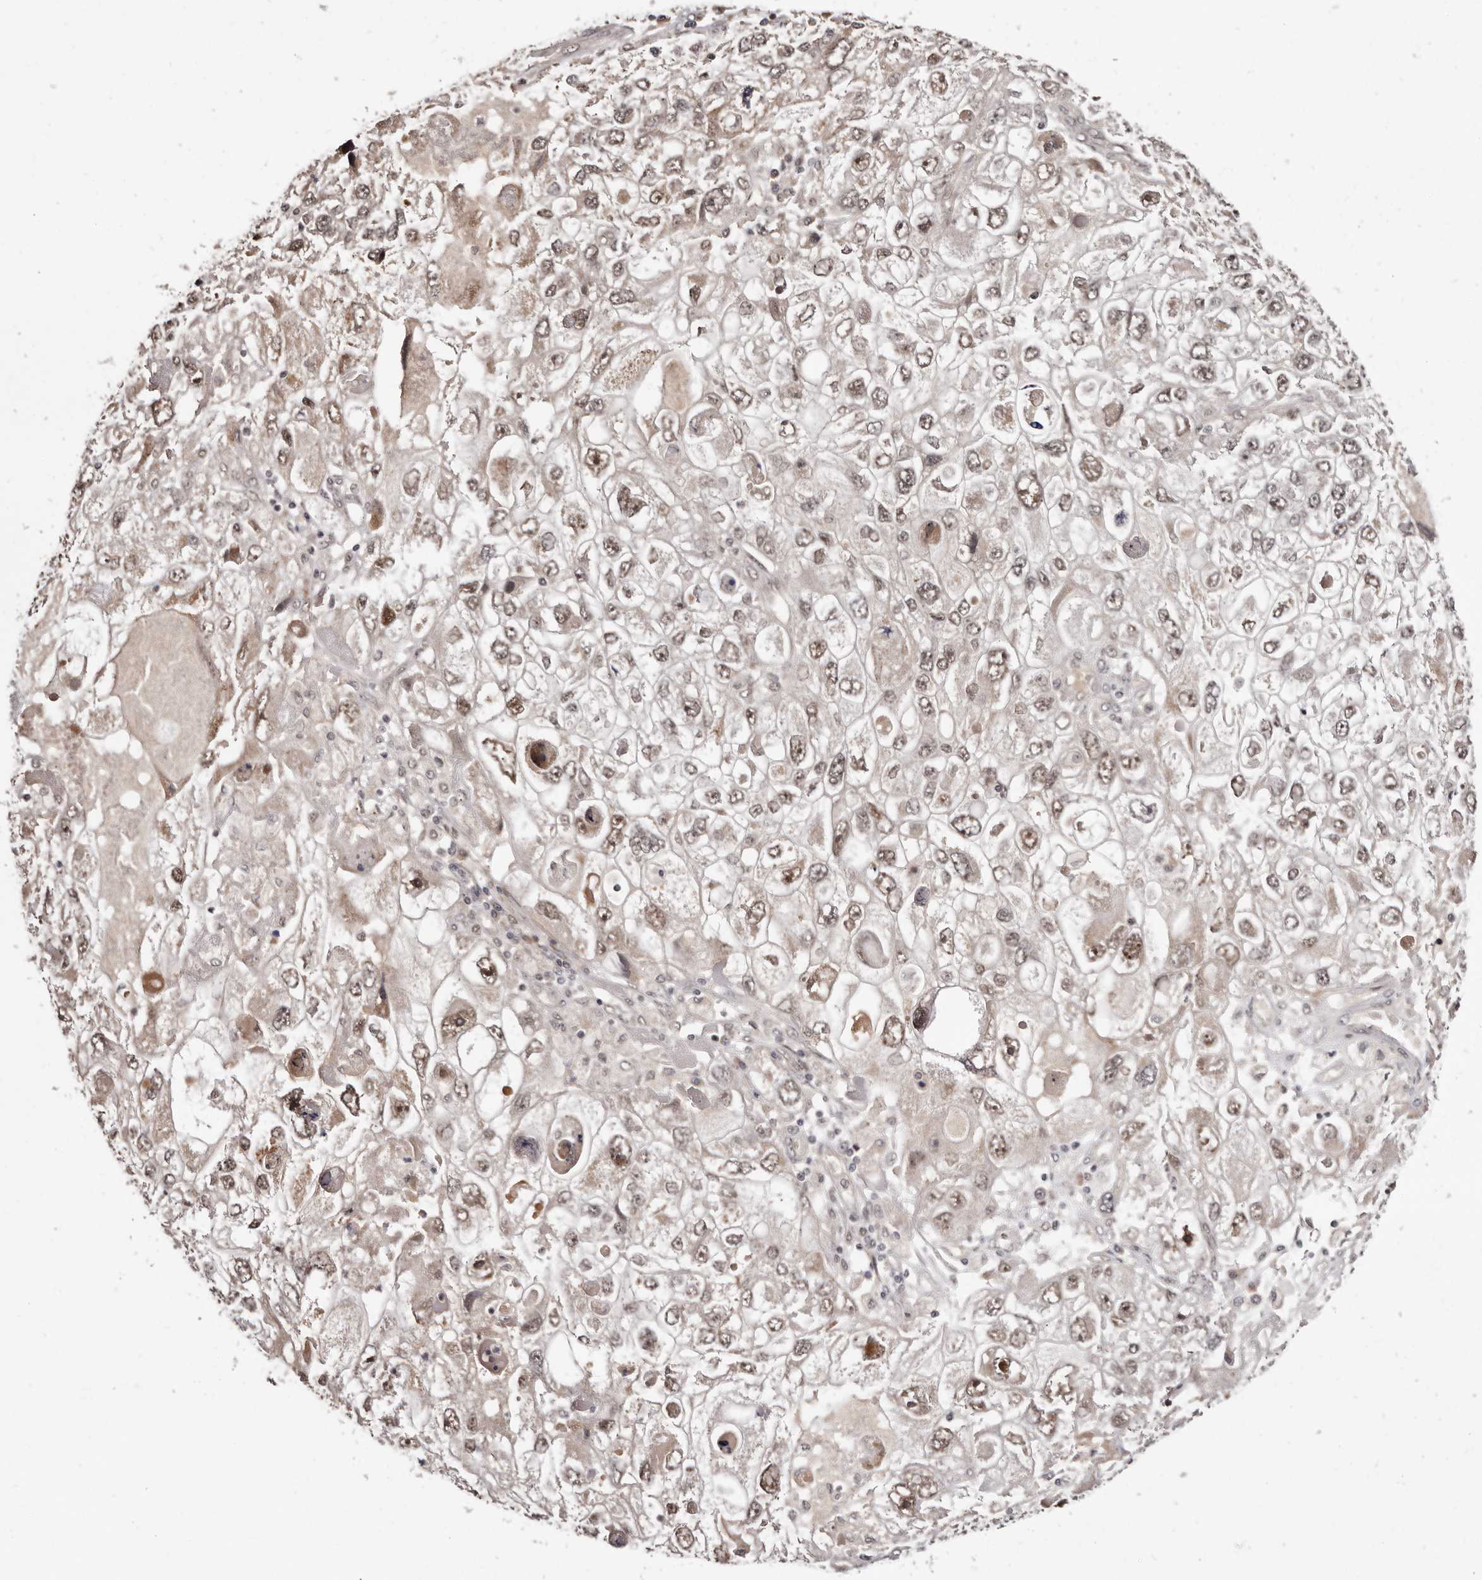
{"staining": {"intensity": "weak", "quantity": ">75%", "location": "nuclear"}, "tissue": "endometrial cancer", "cell_type": "Tumor cells", "image_type": "cancer", "snomed": [{"axis": "morphology", "description": "Adenocarcinoma, NOS"}, {"axis": "topography", "description": "Endometrium"}], "caption": "The image exhibits staining of endometrial cancer, revealing weak nuclear protein staining (brown color) within tumor cells. Using DAB (3,3'-diaminobenzidine) (brown) and hematoxylin (blue) stains, captured at high magnification using brightfield microscopy.", "gene": "MED8", "patient": {"sex": "female", "age": 49}}